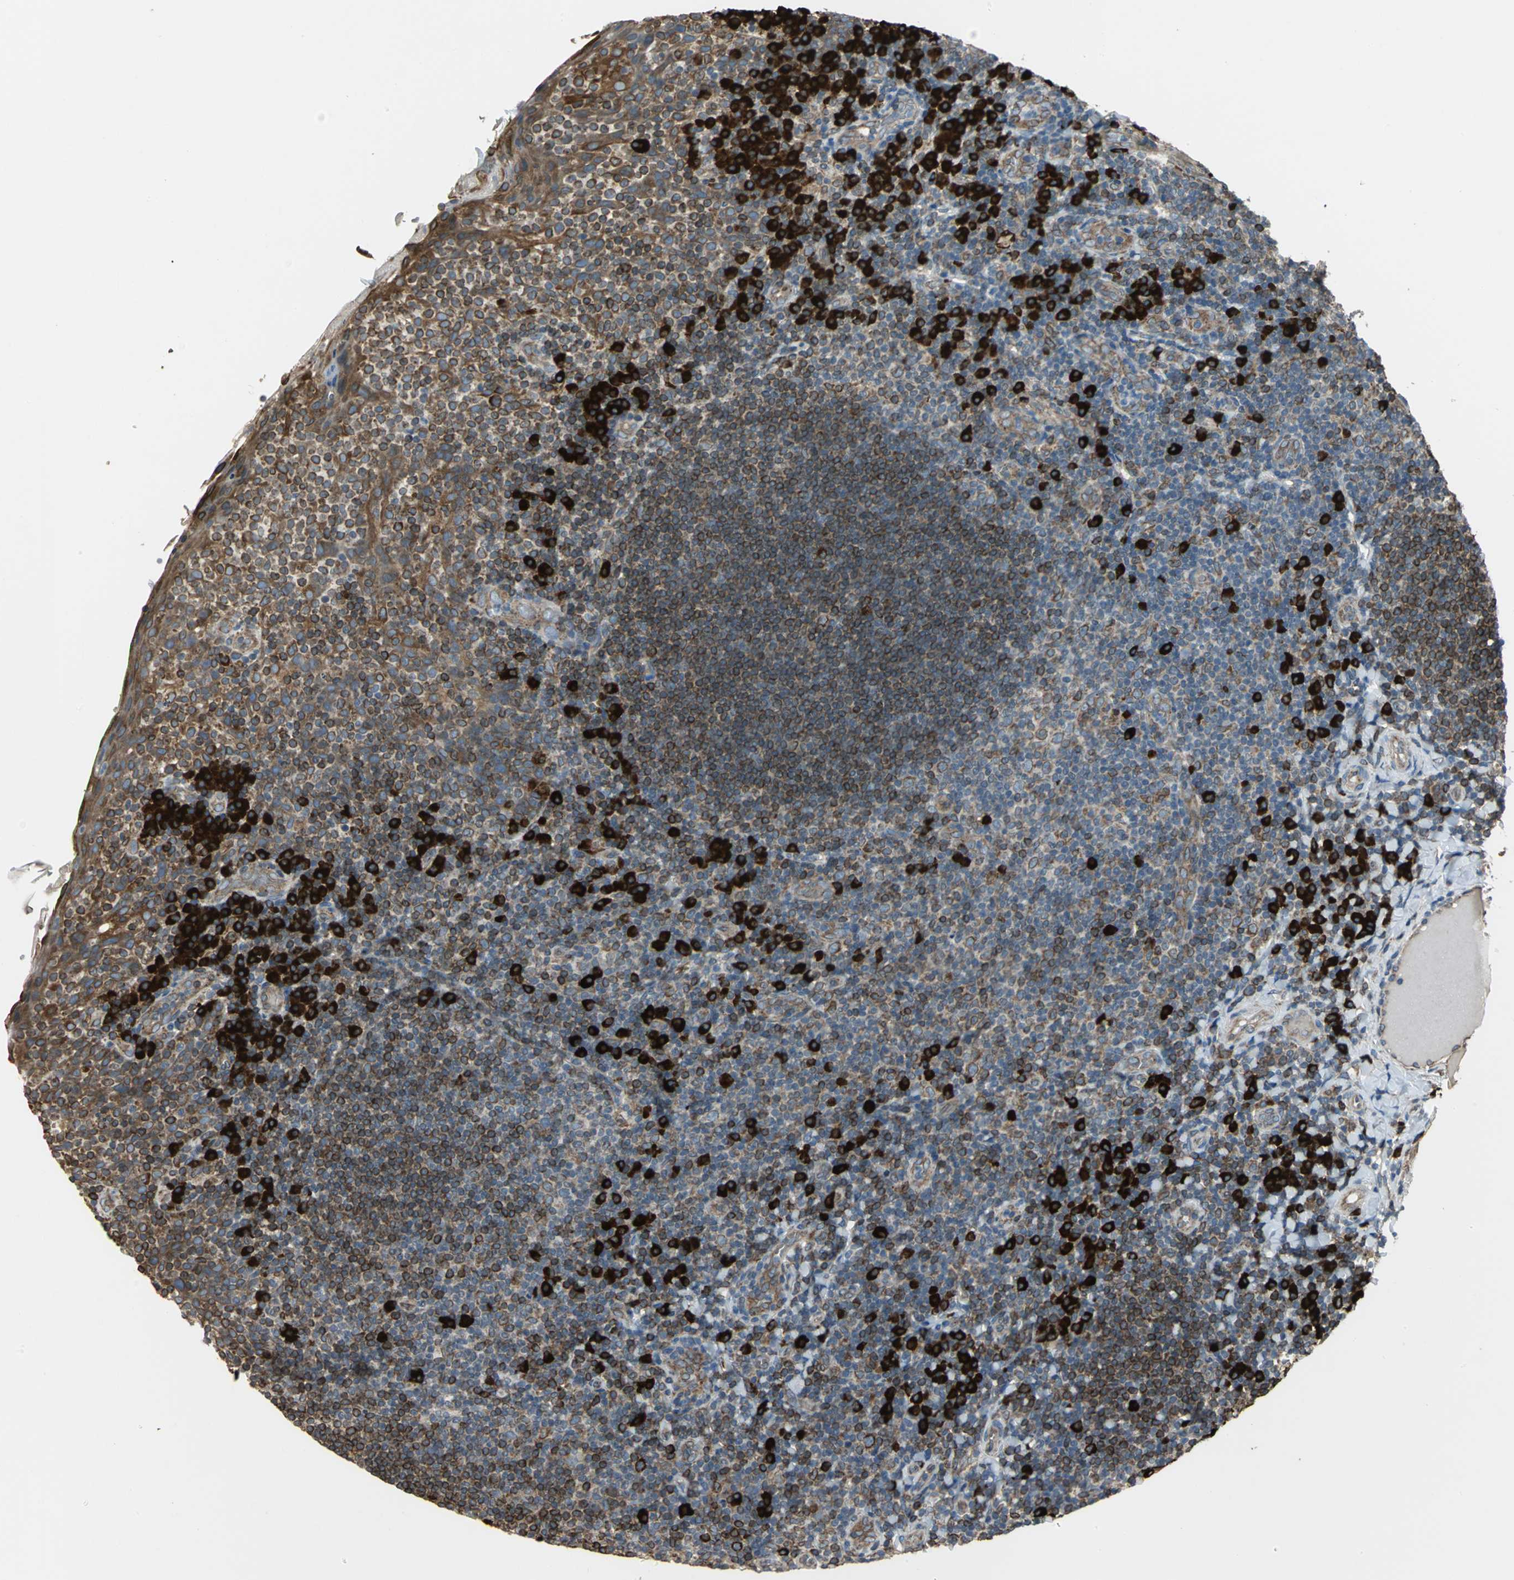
{"staining": {"intensity": "strong", "quantity": "25%-75%", "location": "cytoplasmic/membranous"}, "tissue": "tonsil", "cell_type": "Germinal center cells", "image_type": "normal", "snomed": [{"axis": "morphology", "description": "Normal tissue, NOS"}, {"axis": "topography", "description": "Tonsil"}], "caption": "Immunohistochemical staining of unremarkable tonsil displays high levels of strong cytoplasmic/membranous staining in about 25%-75% of germinal center cells.", "gene": "SYVN1", "patient": {"sex": "male", "age": 17}}